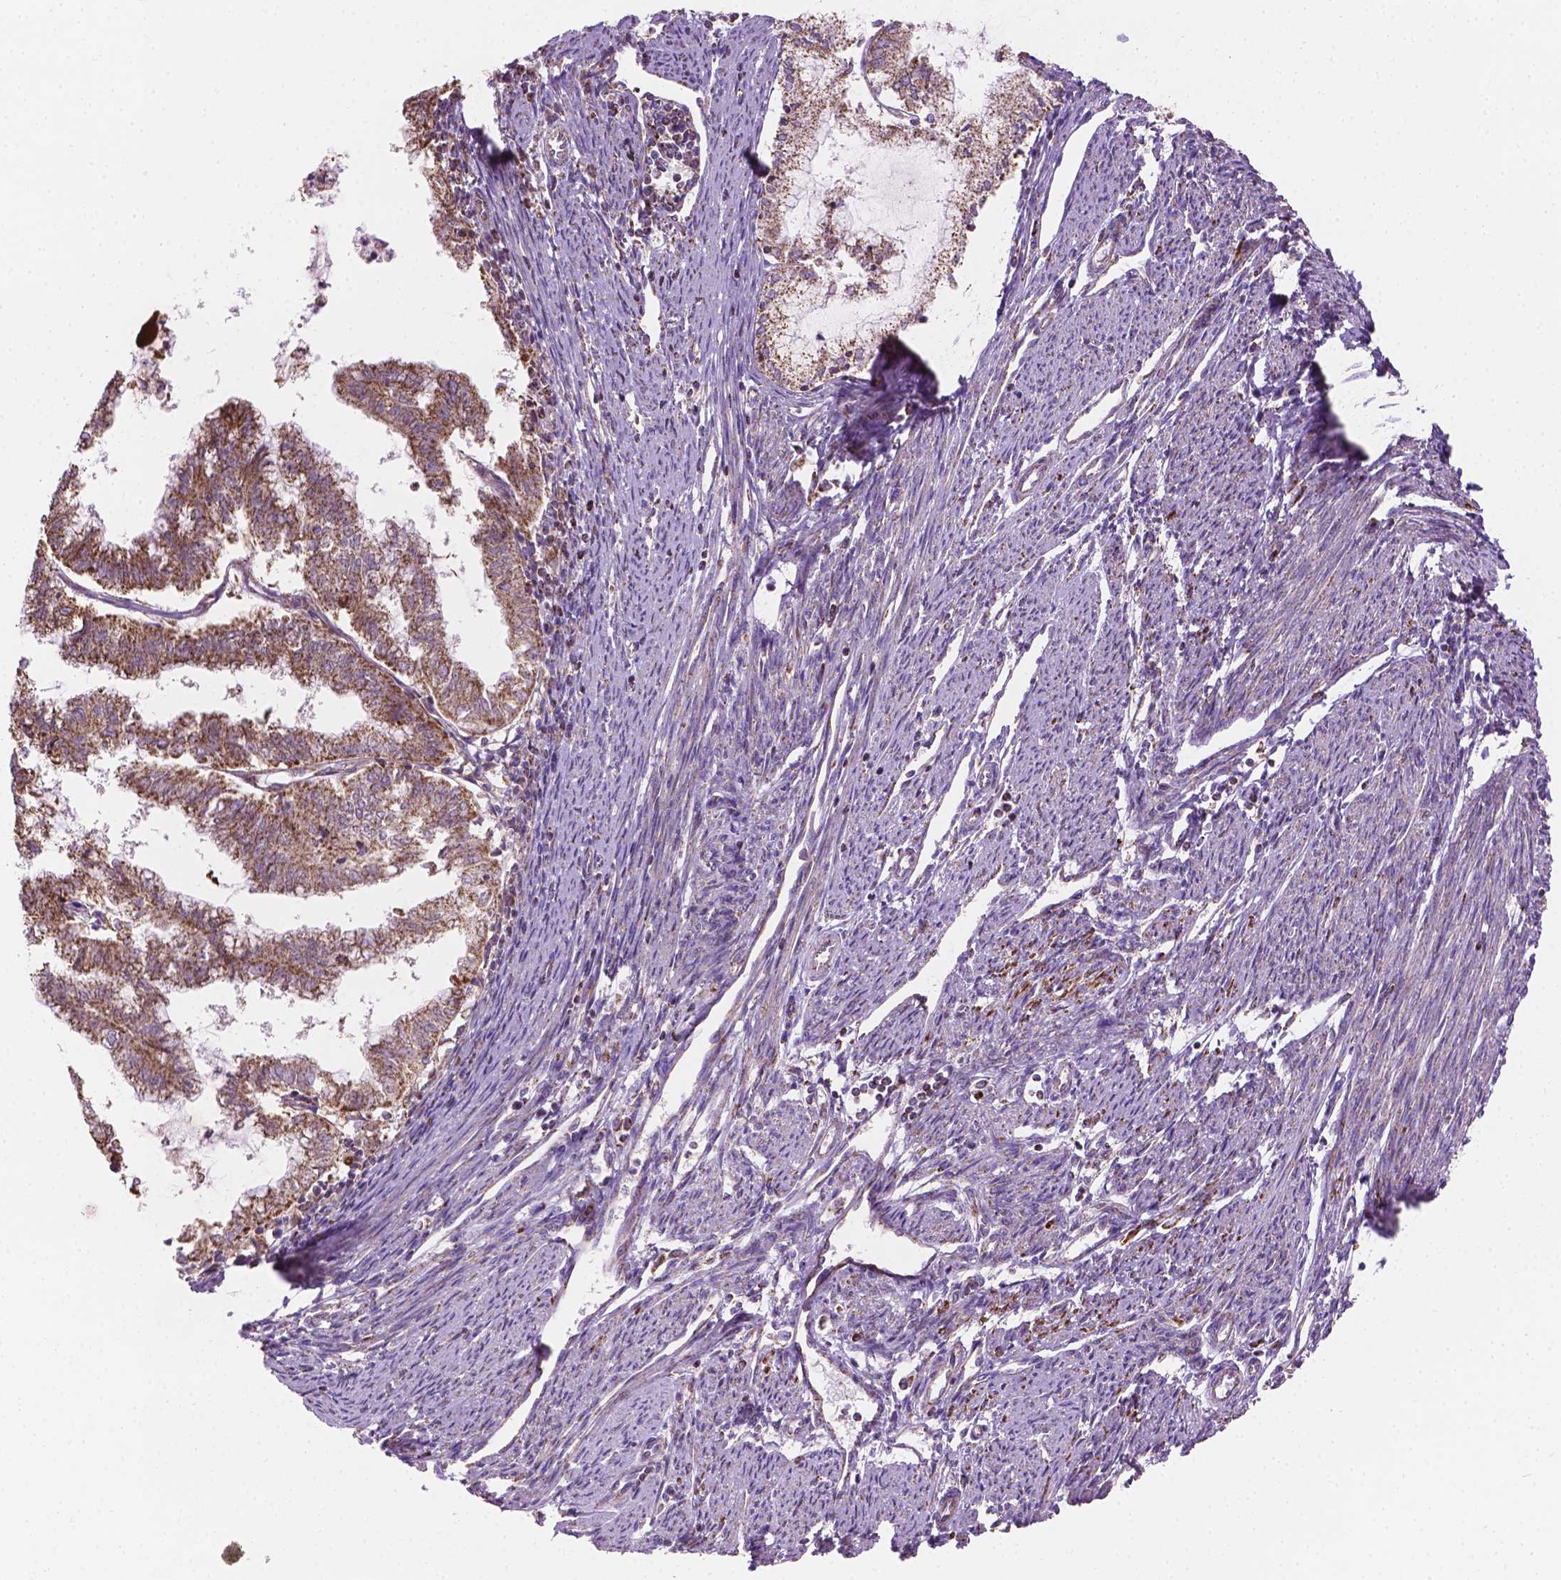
{"staining": {"intensity": "moderate", "quantity": ">75%", "location": "cytoplasmic/membranous"}, "tissue": "endometrial cancer", "cell_type": "Tumor cells", "image_type": "cancer", "snomed": [{"axis": "morphology", "description": "Adenocarcinoma, NOS"}, {"axis": "topography", "description": "Endometrium"}], "caption": "Immunohistochemical staining of endometrial cancer shows medium levels of moderate cytoplasmic/membranous protein expression in about >75% of tumor cells.", "gene": "PIBF1", "patient": {"sex": "female", "age": 79}}